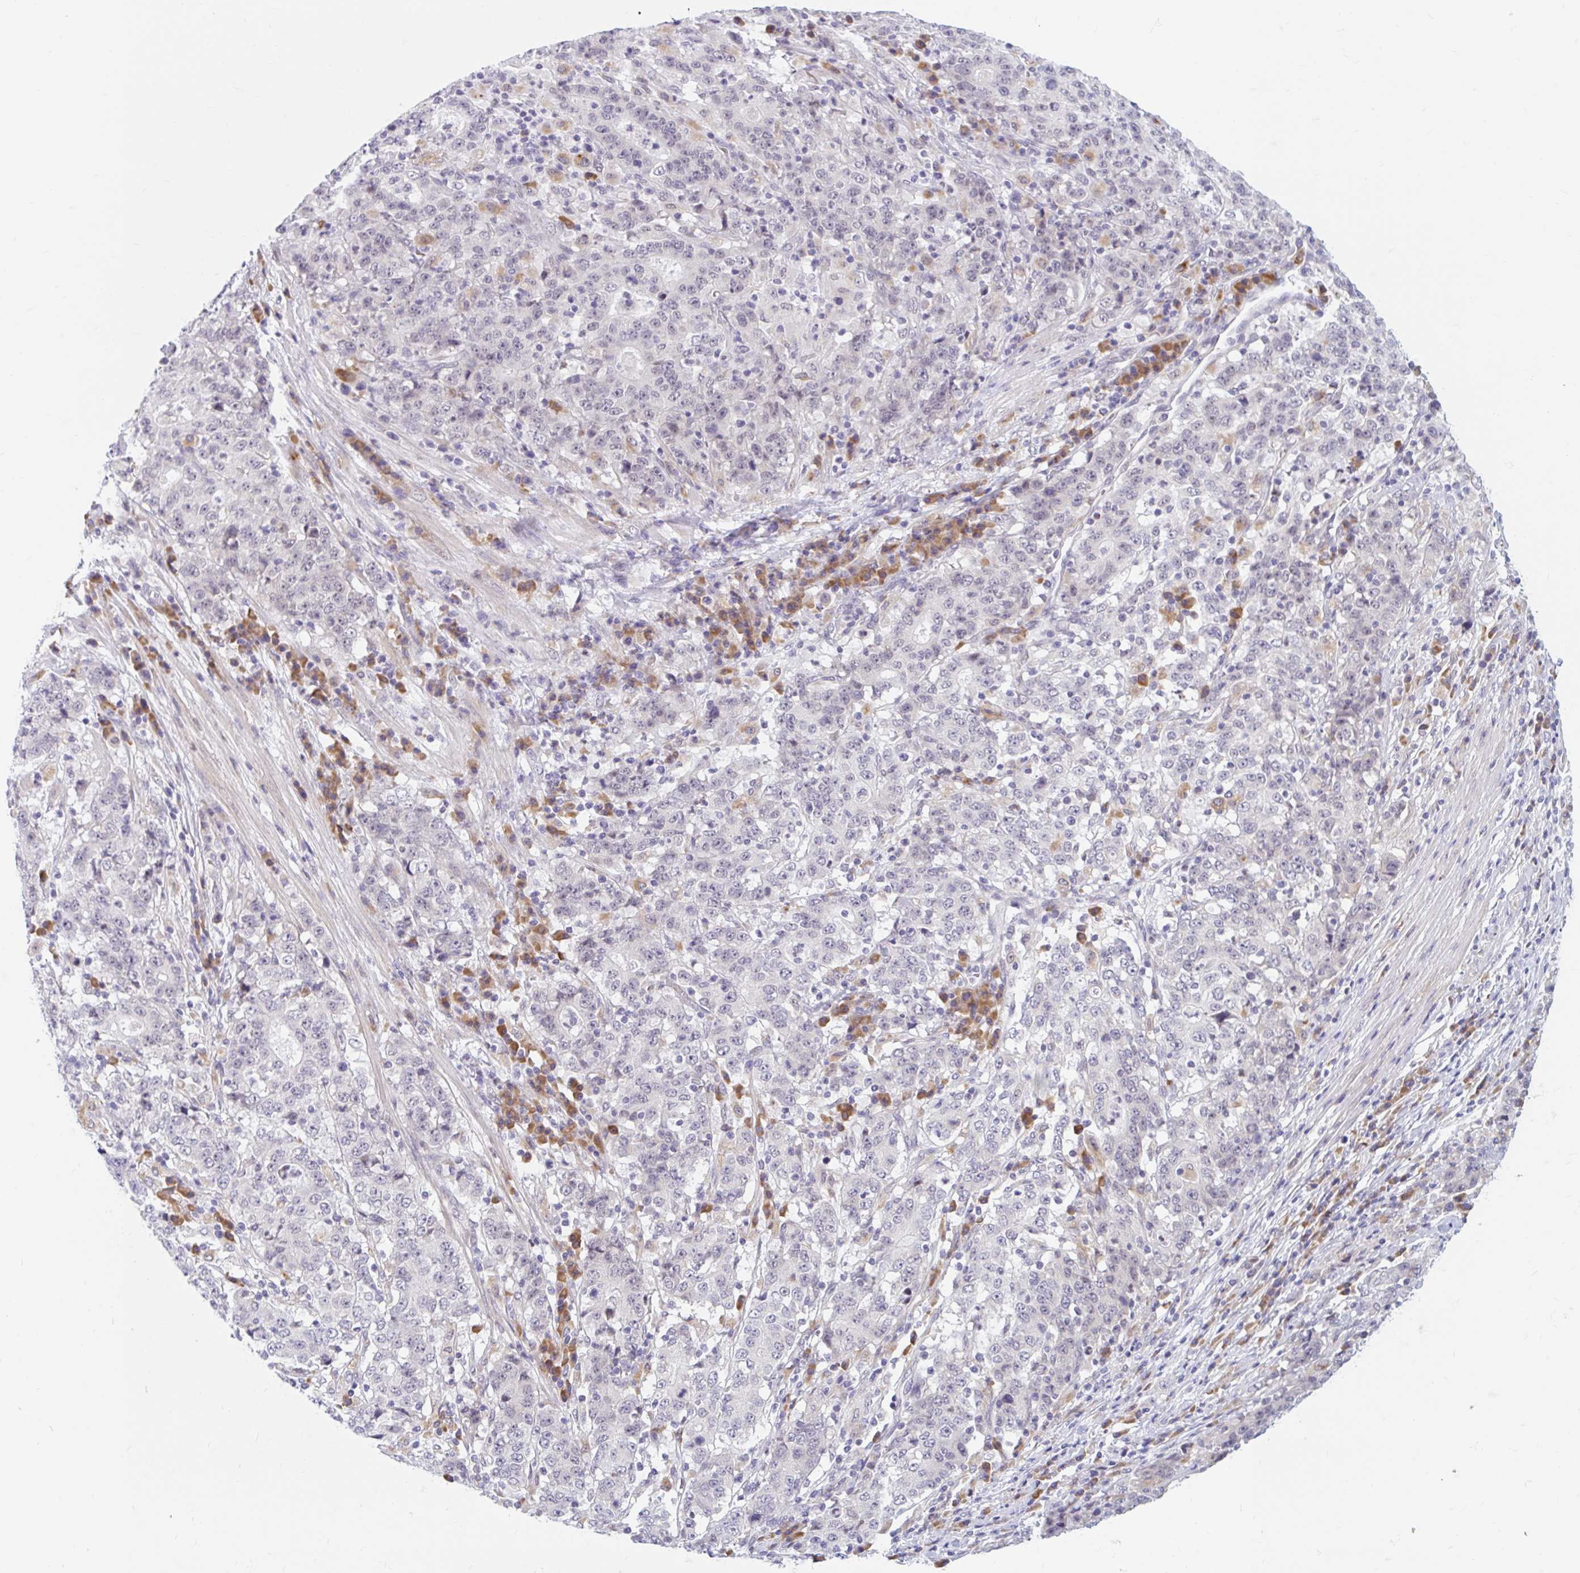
{"staining": {"intensity": "negative", "quantity": "none", "location": "none"}, "tissue": "stomach cancer", "cell_type": "Tumor cells", "image_type": "cancer", "snomed": [{"axis": "morphology", "description": "Adenocarcinoma, NOS"}, {"axis": "topography", "description": "Stomach"}], "caption": "Tumor cells are negative for protein expression in human adenocarcinoma (stomach).", "gene": "SRSF10", "patient": {"sex": "male", "age": 59}}